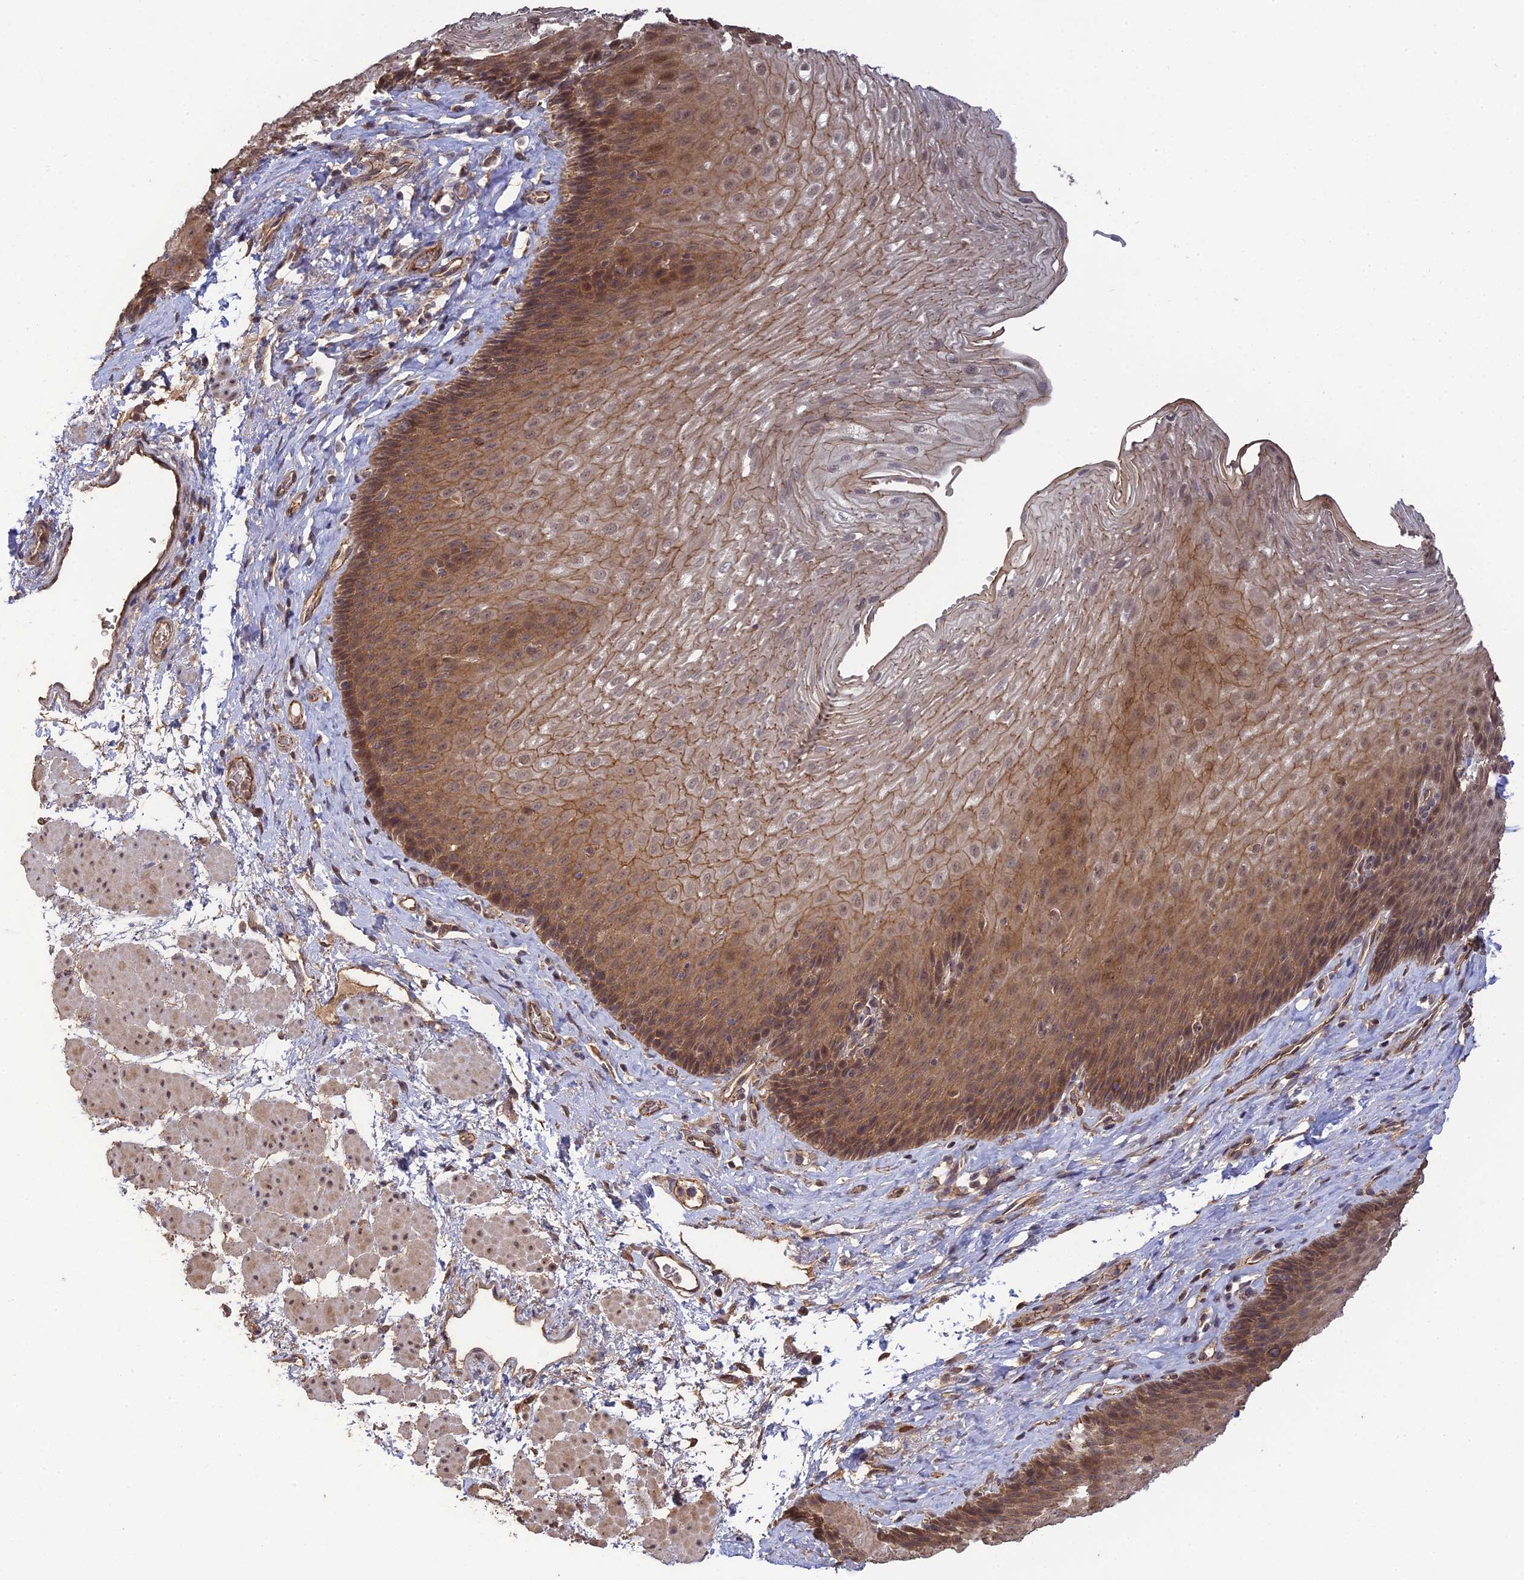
{"staining": {"intensity": "moderate", "quantity": ">75%", "location": "cytoplasmic/membranous"}, "tissue": "esophagus", "cell_type": "Squamous epithelial cells", "image_type": "normal", "snomed": [{"axis": "morphology", "description": "Normal tissue, NOS"}, {"axis": "topography", "description": "Esophagus"}], "caption": "High-magnification brightfield microscopy of normal esophagus stained with DAB (brown) and counterstained with hematoxylin (blue). squamous epithelial cells exhibit moderate cytoplasmic/membranous staining is appreciated in approximately>75% of cells.", "gene": "ARHGAP40", "patient": {"sex": "female", "age": 66}}